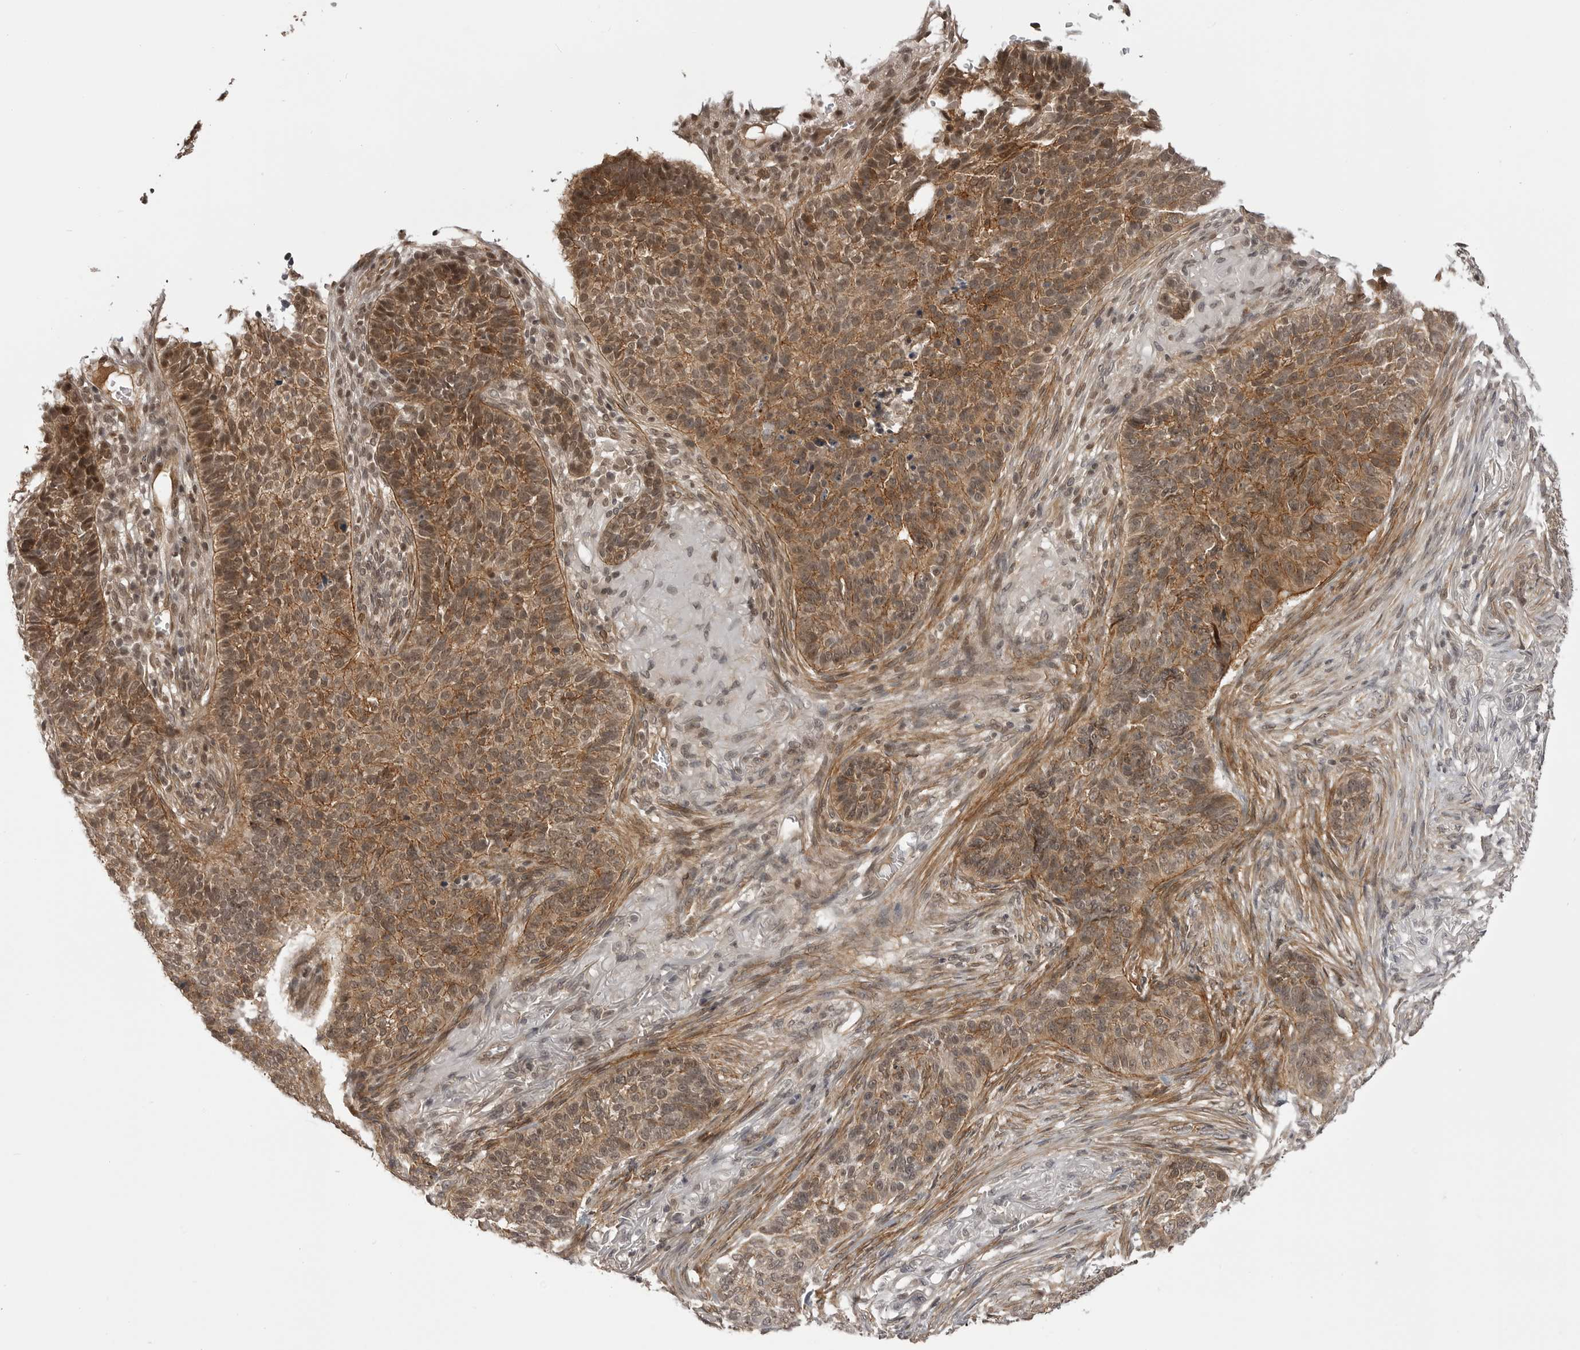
{"staining": {"intensity": "moderate", "quantity": ">75%", "location": "cytoplasmic/membranous,nuclear"}, "tissue": "skin cancer", "cell_type": "Tumor cells", "image_type": "cancer", "snomed": [{"axis": "morphology", "description": "Basal cell carcinoma"}, {"axis": "topography", "description": "Skin"}], "caption": "Protein expression analysis of human basal cell carcinoma (skin) reveals moderate cytoplasmic/membranous and nuclear expression in approximately >75% of tumor cells. The protein is stained brown, and the nuclei are stained in blue (DAB (3,3'-diaminobenzidine) IHC with brightfield microscopy, high magnification).", "gene": "SORBS1", "patient": {"sex": "male", "age": 85}}